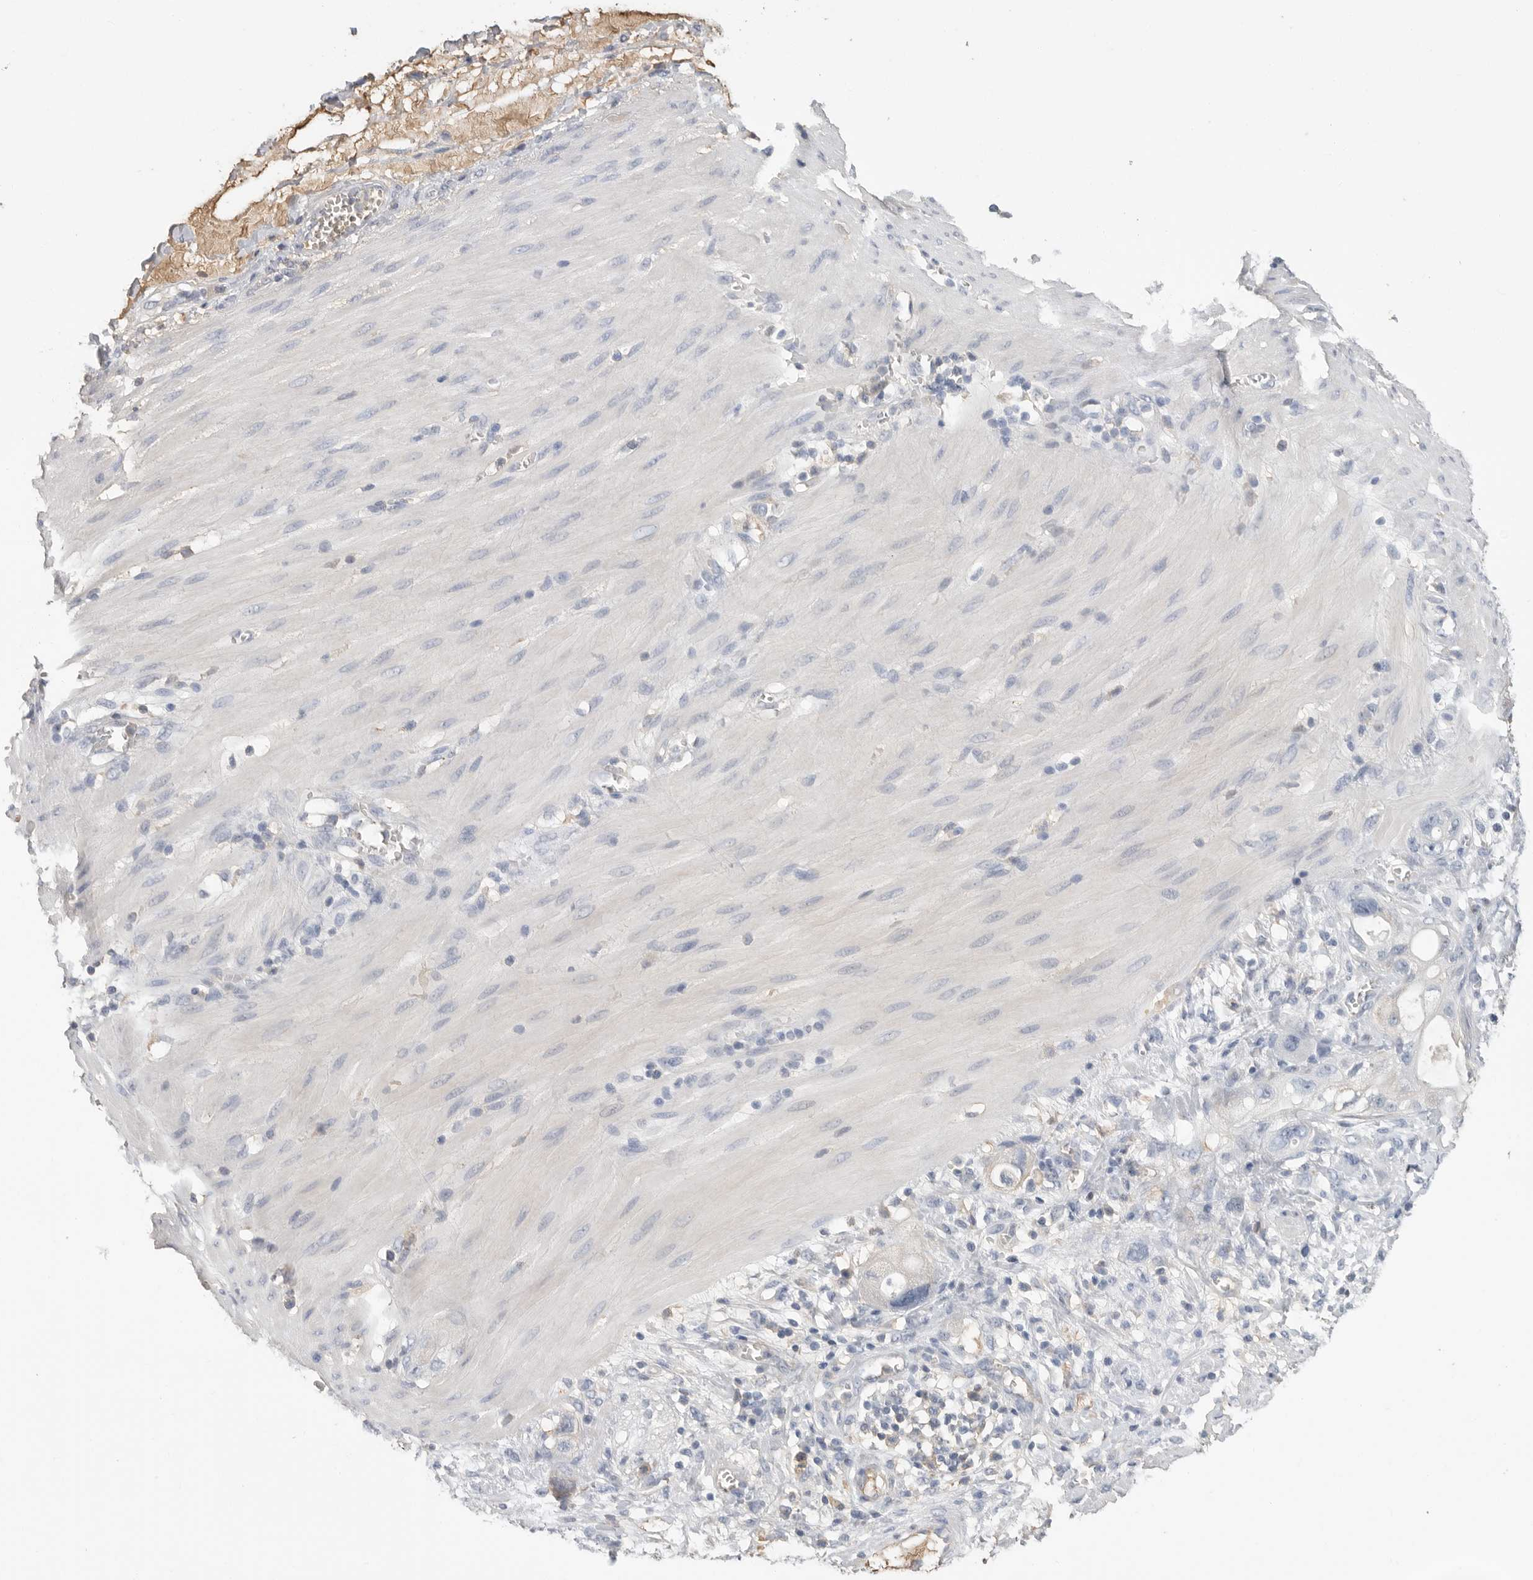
{"staining": {"intensity": "negative", "quantity": "none", "location": "none"}, "tissue": "stomach cancer", "cell_type": "Tumor cells", "image_type": "cancer", "snomed": [{"axis": "morphology", "description": "Adenocarcinoma, NOS"}, {"axis": "topography", "description": "Stomach"}, {"axis": "topography", "description": "Stomach, lower"}], "caption": "This histopathology image is of stomach adenocarcinoma stained with immunohistochemistry (IHC) to label a protein in brown with the nuclei are counter-stained blue. There is no staining in tumor cells. The staining was performed using DAB (3,3'-diaminobenzidine) to visualize the protein expression in brown, while the nuclei were stained in blue with hematoxylin (Magnification: 20x).", "gene": "APOA2", "patient": {"sex": "female", "age": 48}}